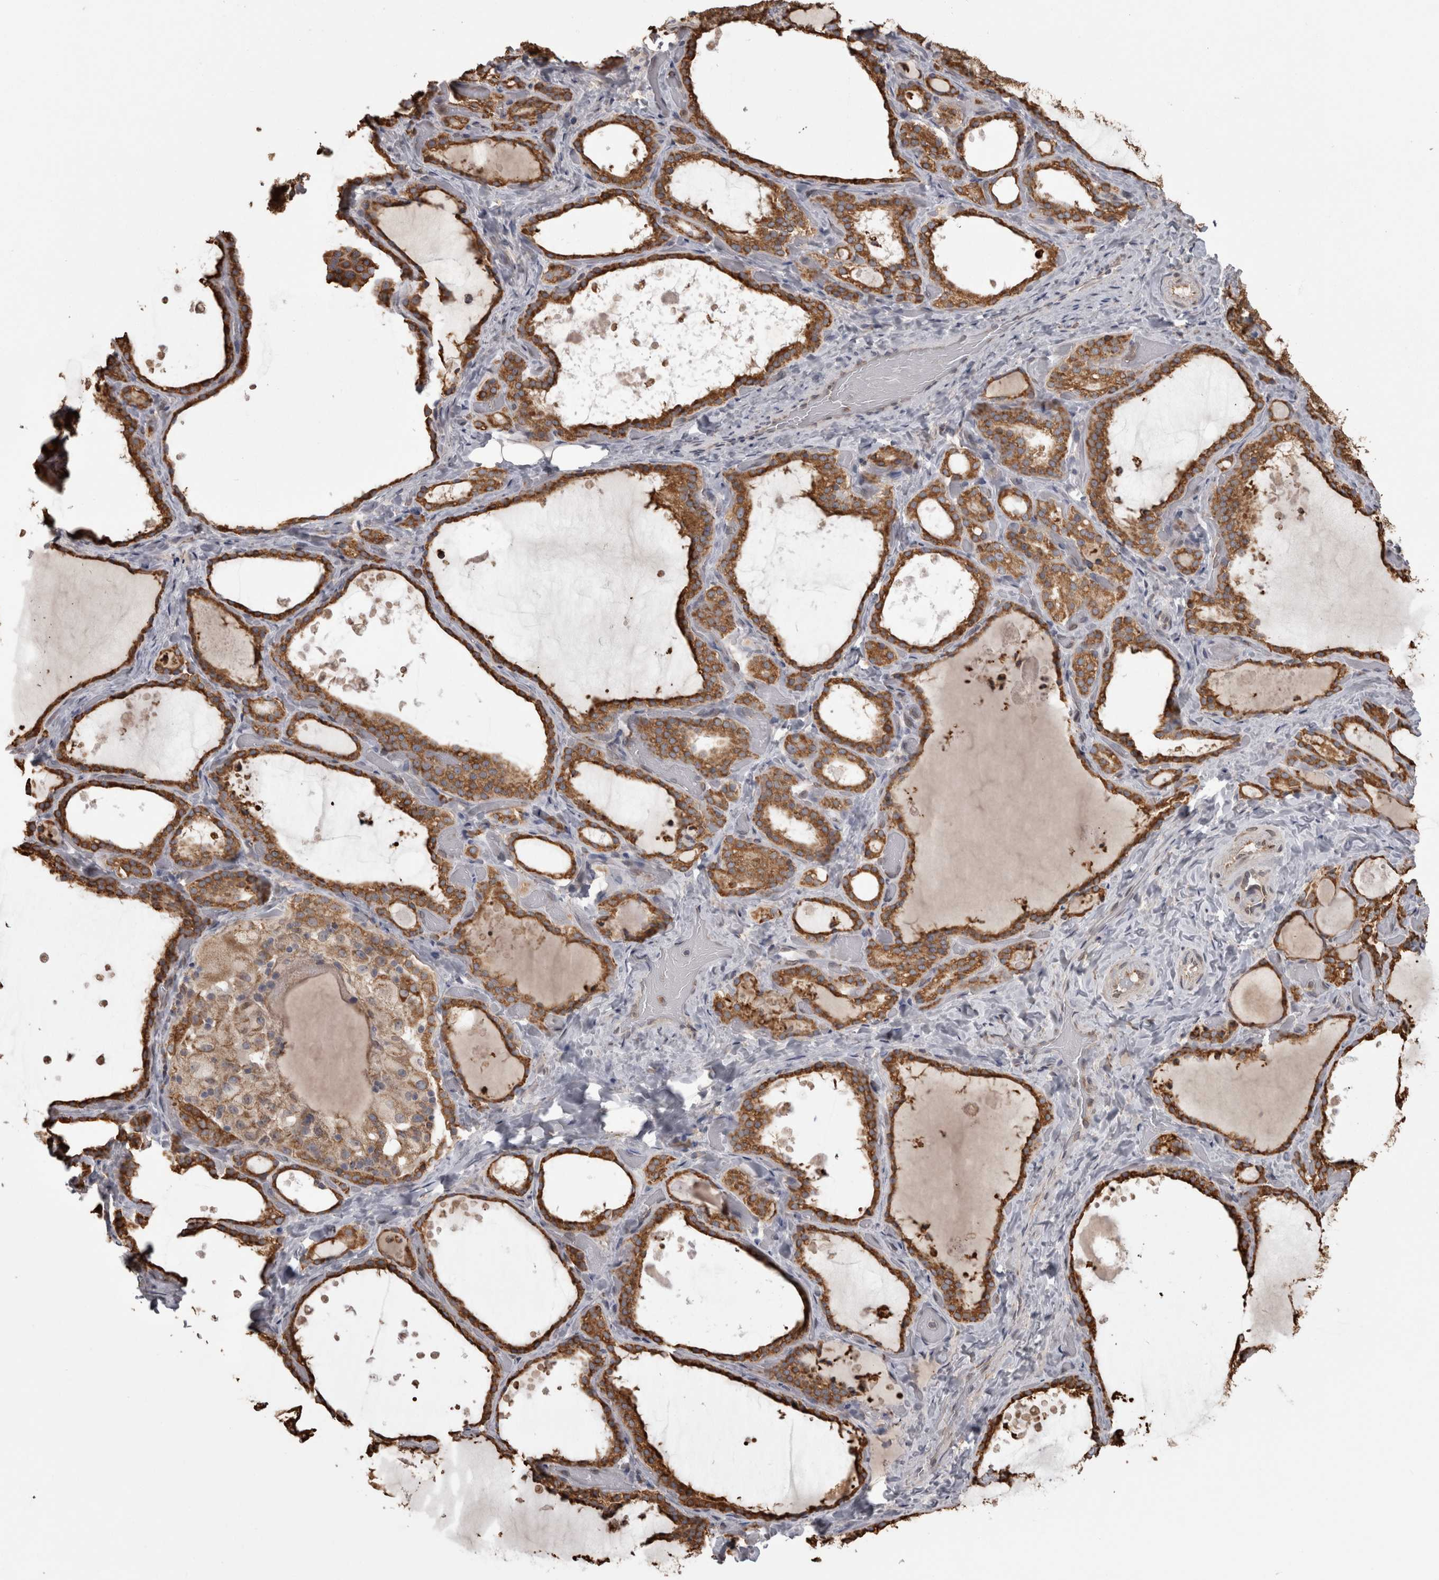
{"staining": {"intensity": "strong", "quantity": ">75%", "location": "cytoplasmic/membranous"}, "tissue": "thyroid gland", "cell_type": "Glandular cells", "image_type": "normal", "snomed": [{"axis": "morphology", "description": "Normal tissue, NOS"}, {"axis": "topography", "description": "Thyroid gland"}], "caption": "A high-resolution photomicrograph shows IHC staining of benign thyroid gland, which shows strong cytoplasmic/membranous expression in approximately >75% of glandular cells. Using DAB (3,3'-diaminobenzidine) (brown) and hematoxylin (blue) stains, captured at high magnification using brightfield microscopy.", "gene": "PON2", "patient": {"sex": "female", "age": 44}}